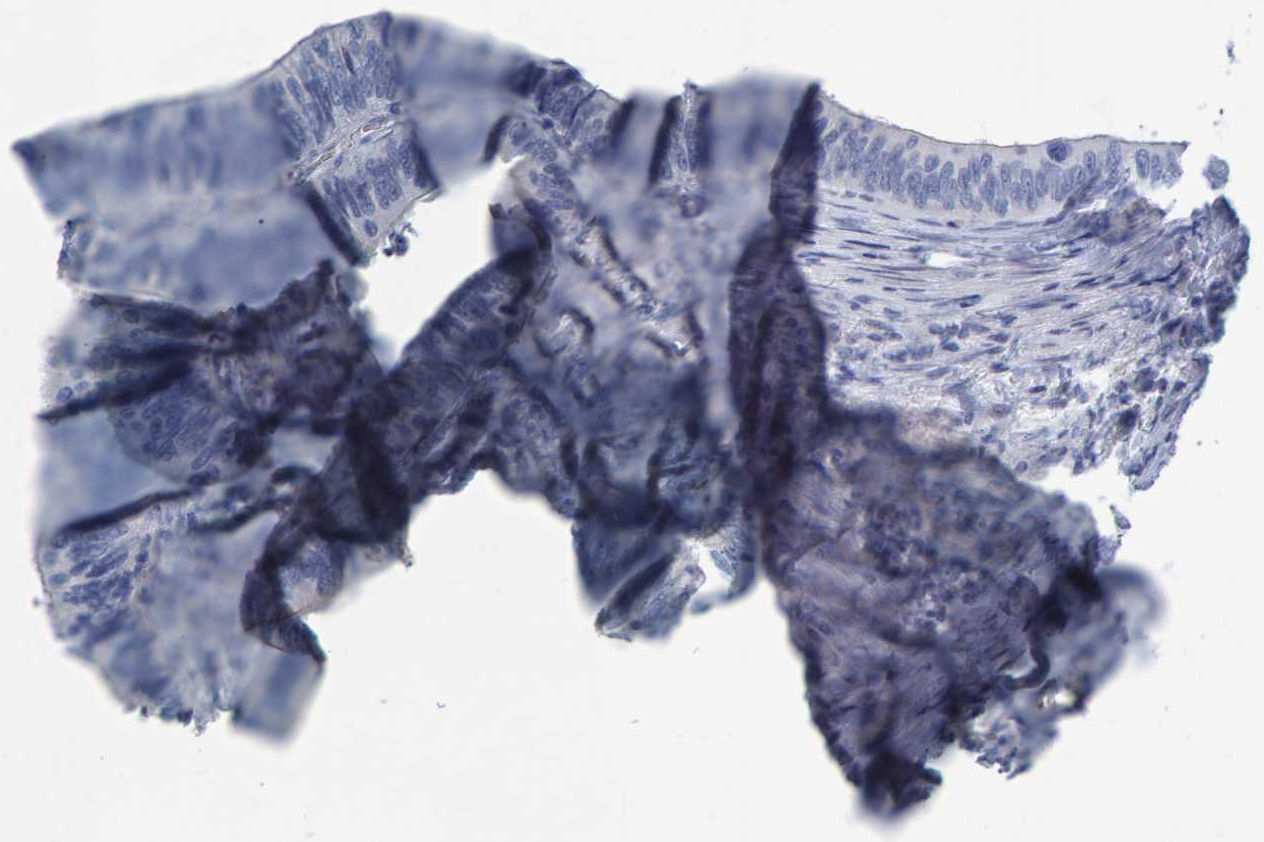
{"staining": {"intensity": "negative", "quantity": "none", "location": "none"}, "tissue": "colorectal cancer", "cell_type": "Tumor cells", "image_type": "cancer", "snomed": [{"axis": "morphology", "description": "Inflammation, NOS"}, {"axis": "morphology", "description": "Adenocarcinoma, NOS"}, {"axis": "topography", "description": "Colon"}], "caption": "Immunohistochemistry (IHC) micrograph of human colorectal cancer stained for a protein (brown), which exhibits no expression in tumor cells.", "gene": "PROCA1", "patient": {"sex": "male", "age": 72}}